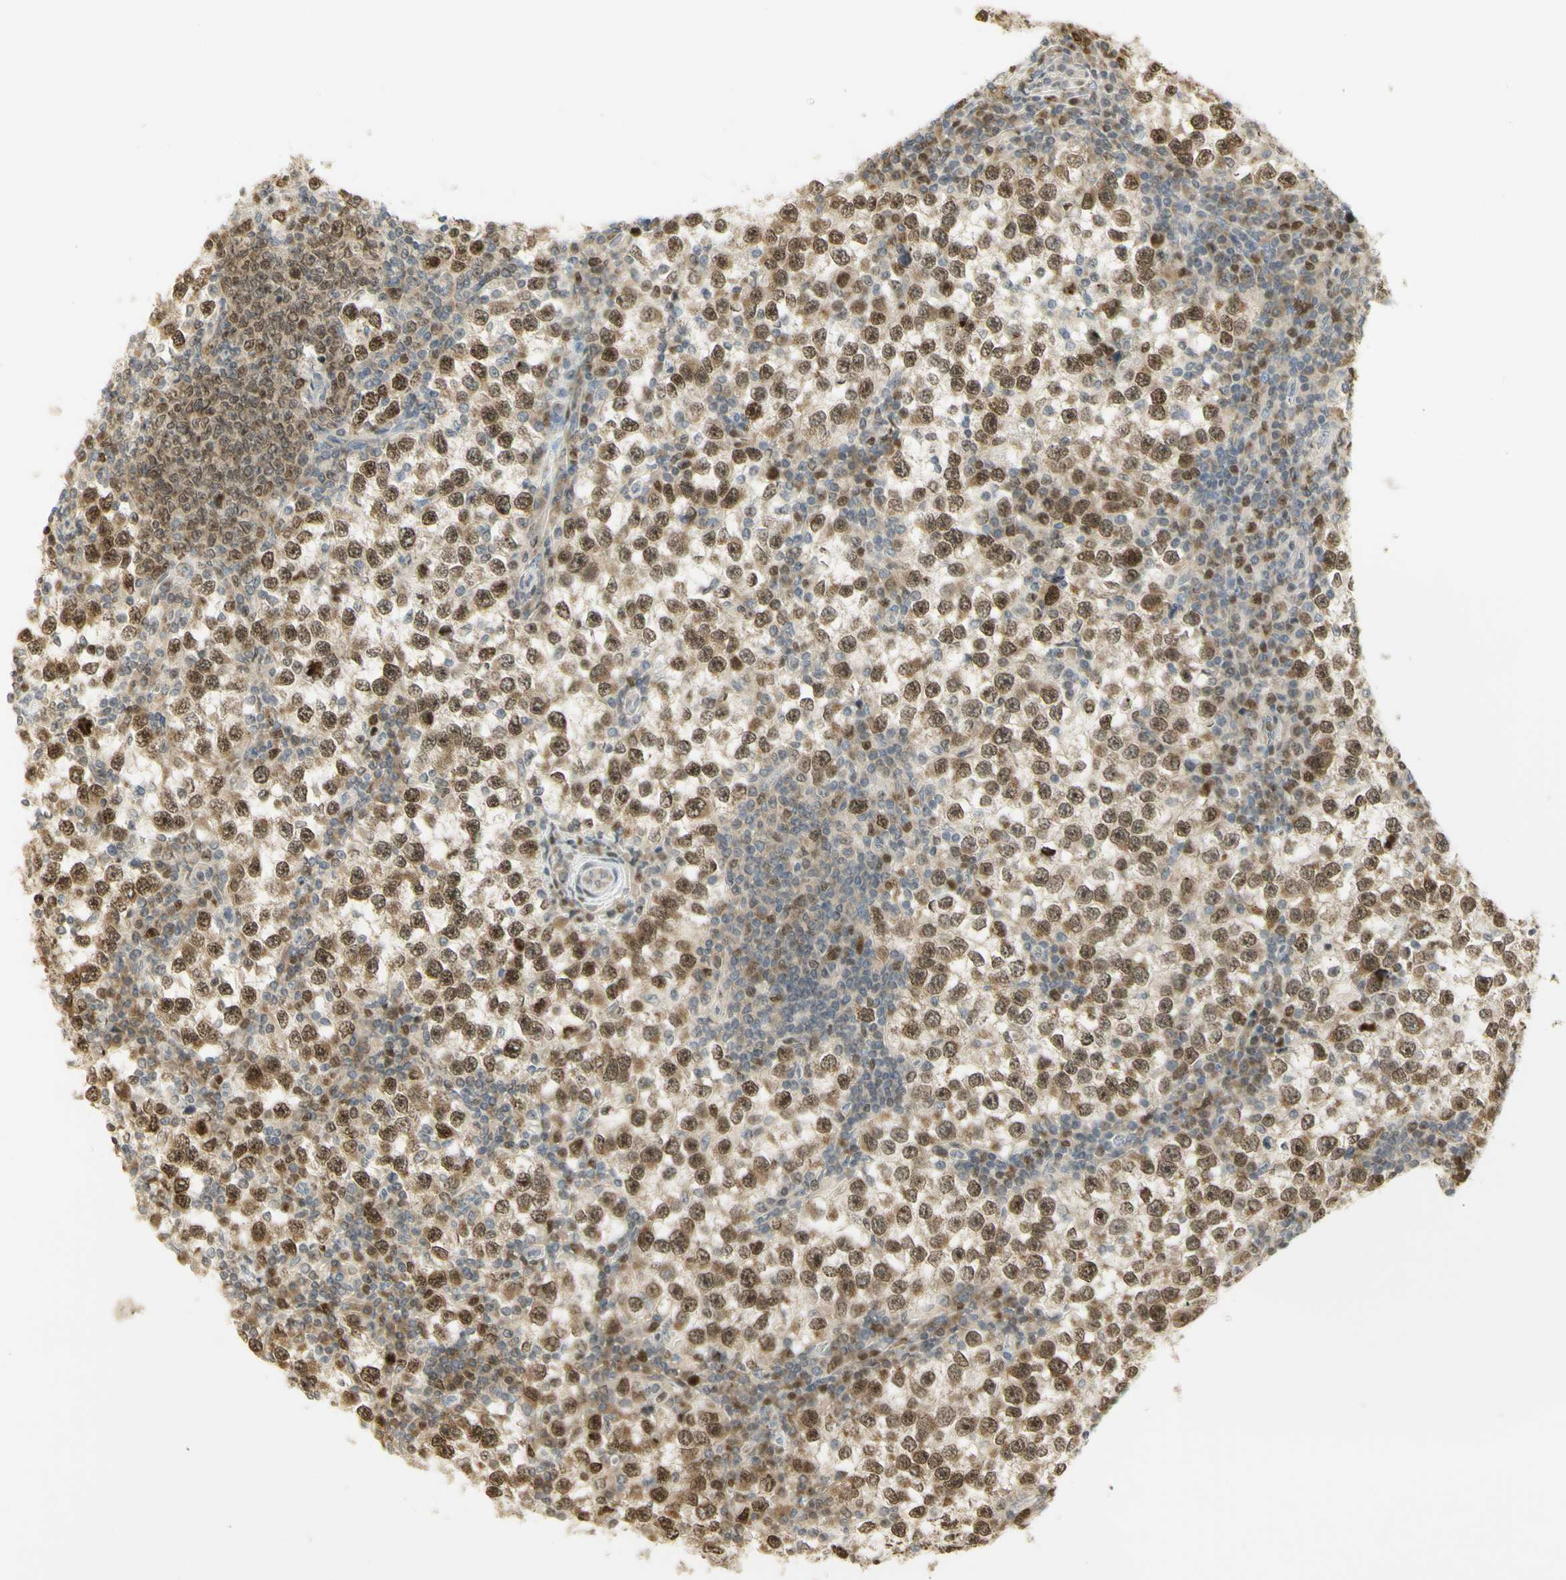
{"staining": {"intensity": "moderate", "quantity": ">75%", "location": "cytoplasmic/membranous,nuclear"}, "tissue": "testis cancer", "cell_type": "Tumor cells", "image_type": "cancer", "snomed": [{"axis": "morphology", "description": "Seminoma, NOS"}, {"axis": "topography", "description": "Testis"}], "caption": "The immunohistochemical stain shows moderate cytoplasmic/membranous and nuclear positivity in tumor cells of testis seminoma tissue. Using DAB (3,3'-diaminobenzidine) (brown) and hematoxylin (blue) stains, captured at high magnification using brightfield microscopy.", "gene": "KIF11", "patient": {"sex": "male", "age": 65}}